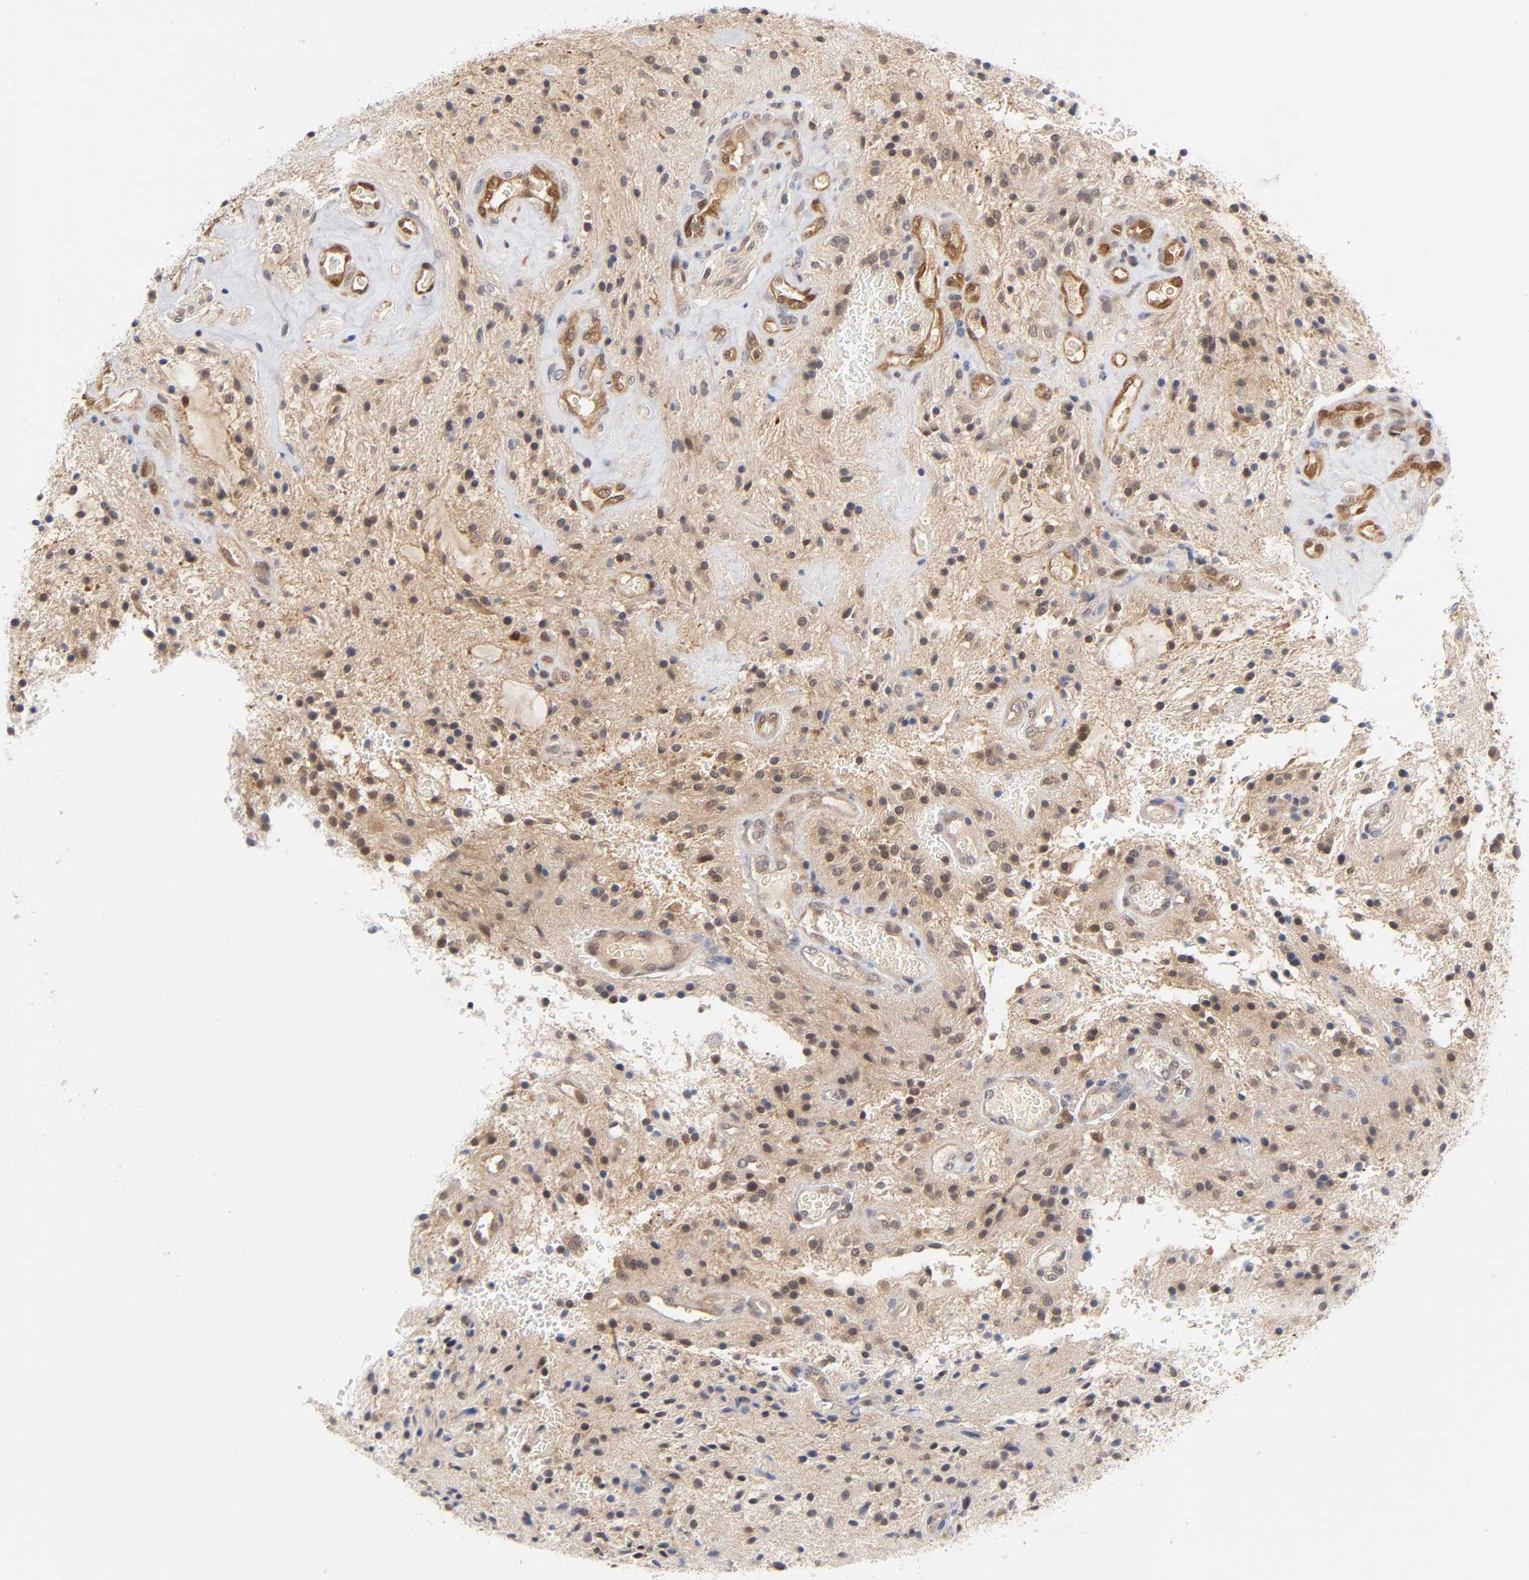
{"staining": {"intensity": "moderate", "quantity": ">75%", "location": "cytoplasmic/membranous,nuclear"}, "tissue": "glioma", "cell_type": "Tumor cells", "image_type": "cancer", "snomed": [{"axis": "morphology", "description": "Glioma, malignant, NOS"}, {"axis": "topography", "description": "Cerebellum"}], "caption": "This is a photomicrograph of immunohistochemistry staining of glioma (malignant), which shows moderate expression in the cytoplasmic/membranous and nuclear of tumor cells.", "gene": "DFFB", "patient": {"sex": "female", "age": 10}}